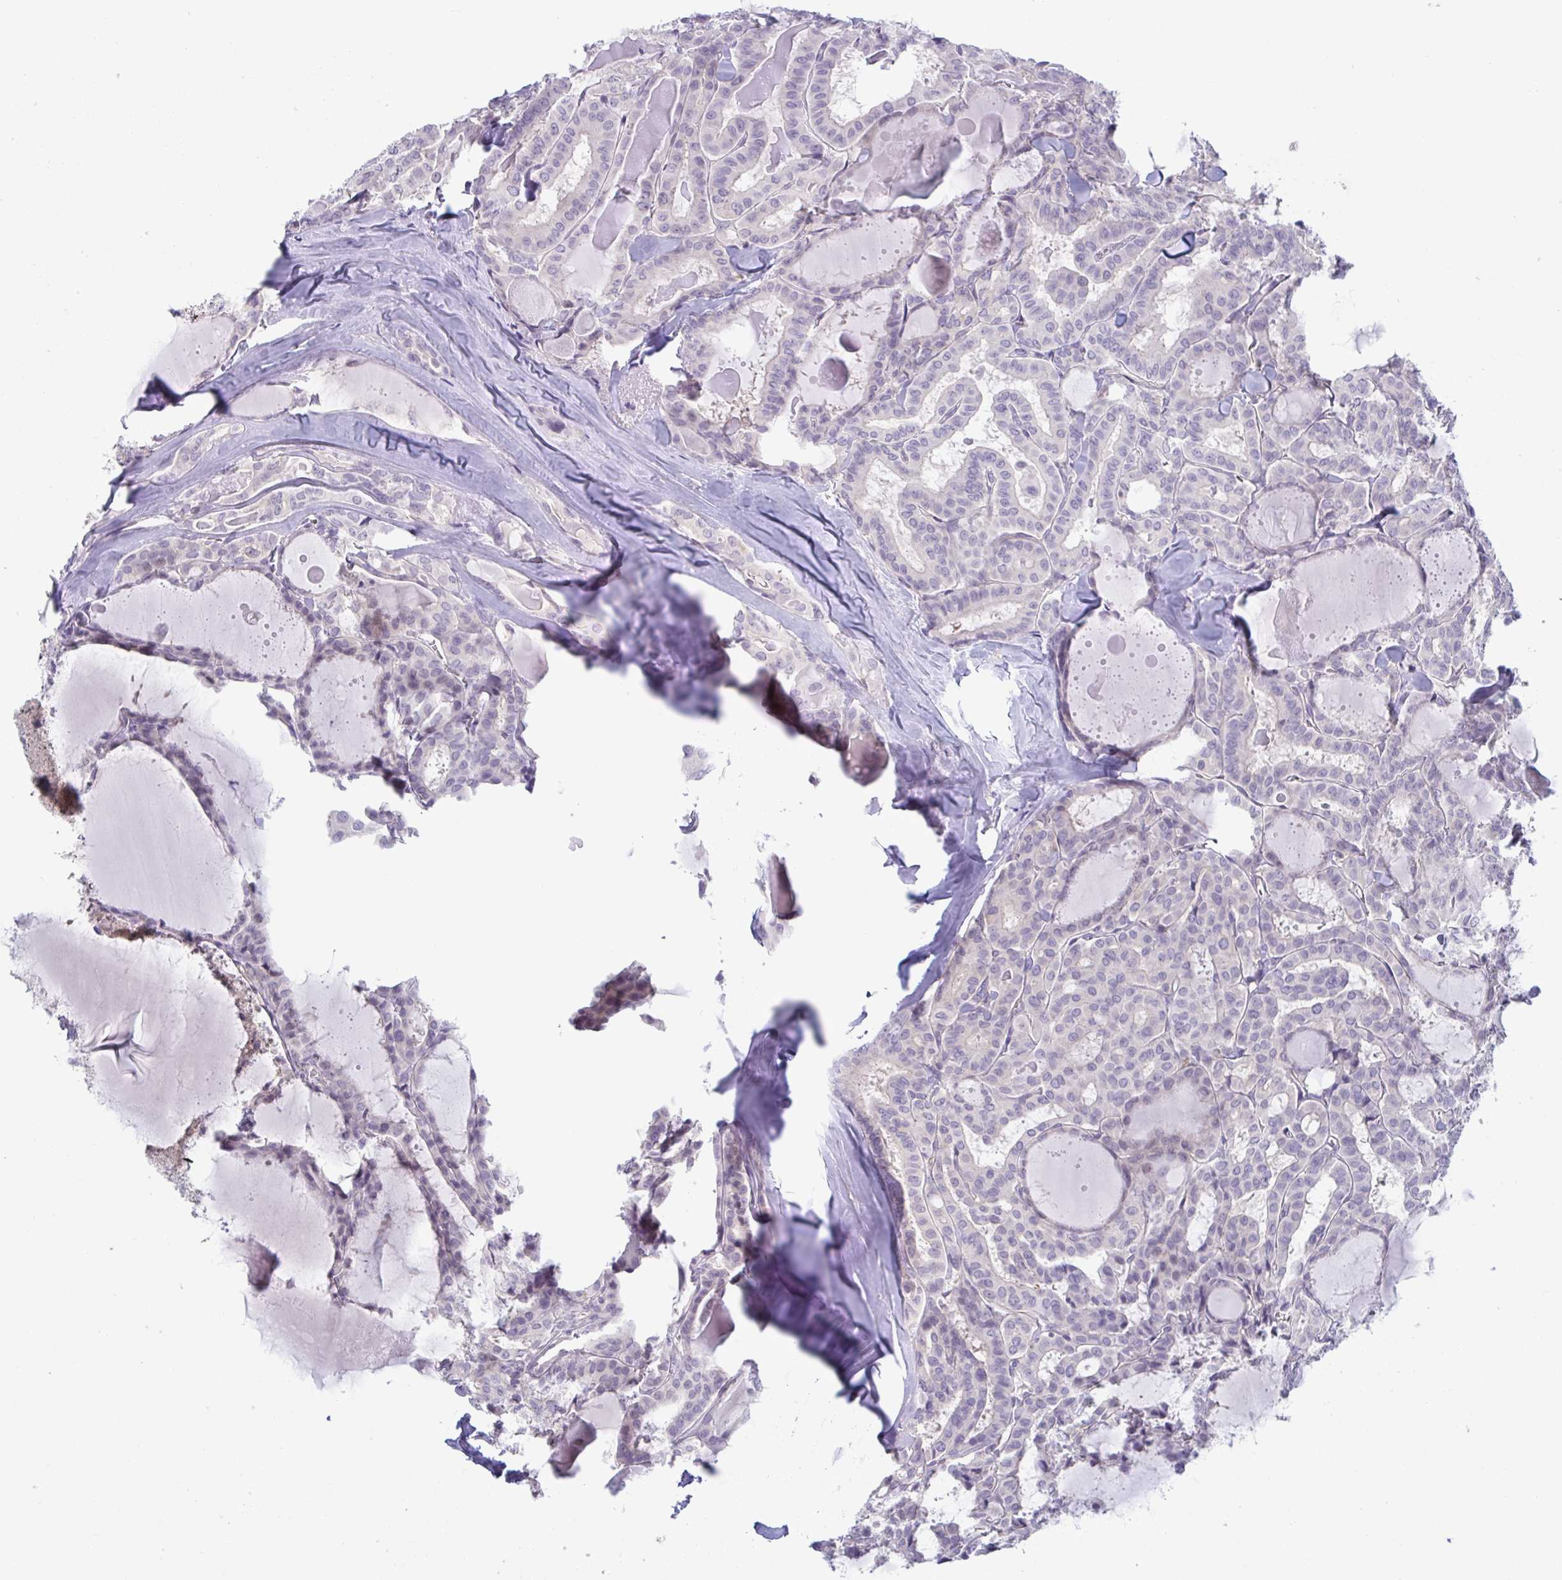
{"staining": {"intensity": "negative", "quantity": "none", "location": "none"}, "tissue": "thyroid cancer", "cell_type": "Tumor cells", "image_type": "cancer", "snomed": [{"axis": "morphology", "description": "Papillary adenocarcinoma, NOS"}, {"axis": "topography", "description": "Thyroid gland"}], "caption": "There is no significant staining in tumor cells of thyroid cancer. (DAB IHC visualized using brightfield microscopy, high magnification).", "gene": "STK26", "patient": {"sex": "male", "age": 87}}